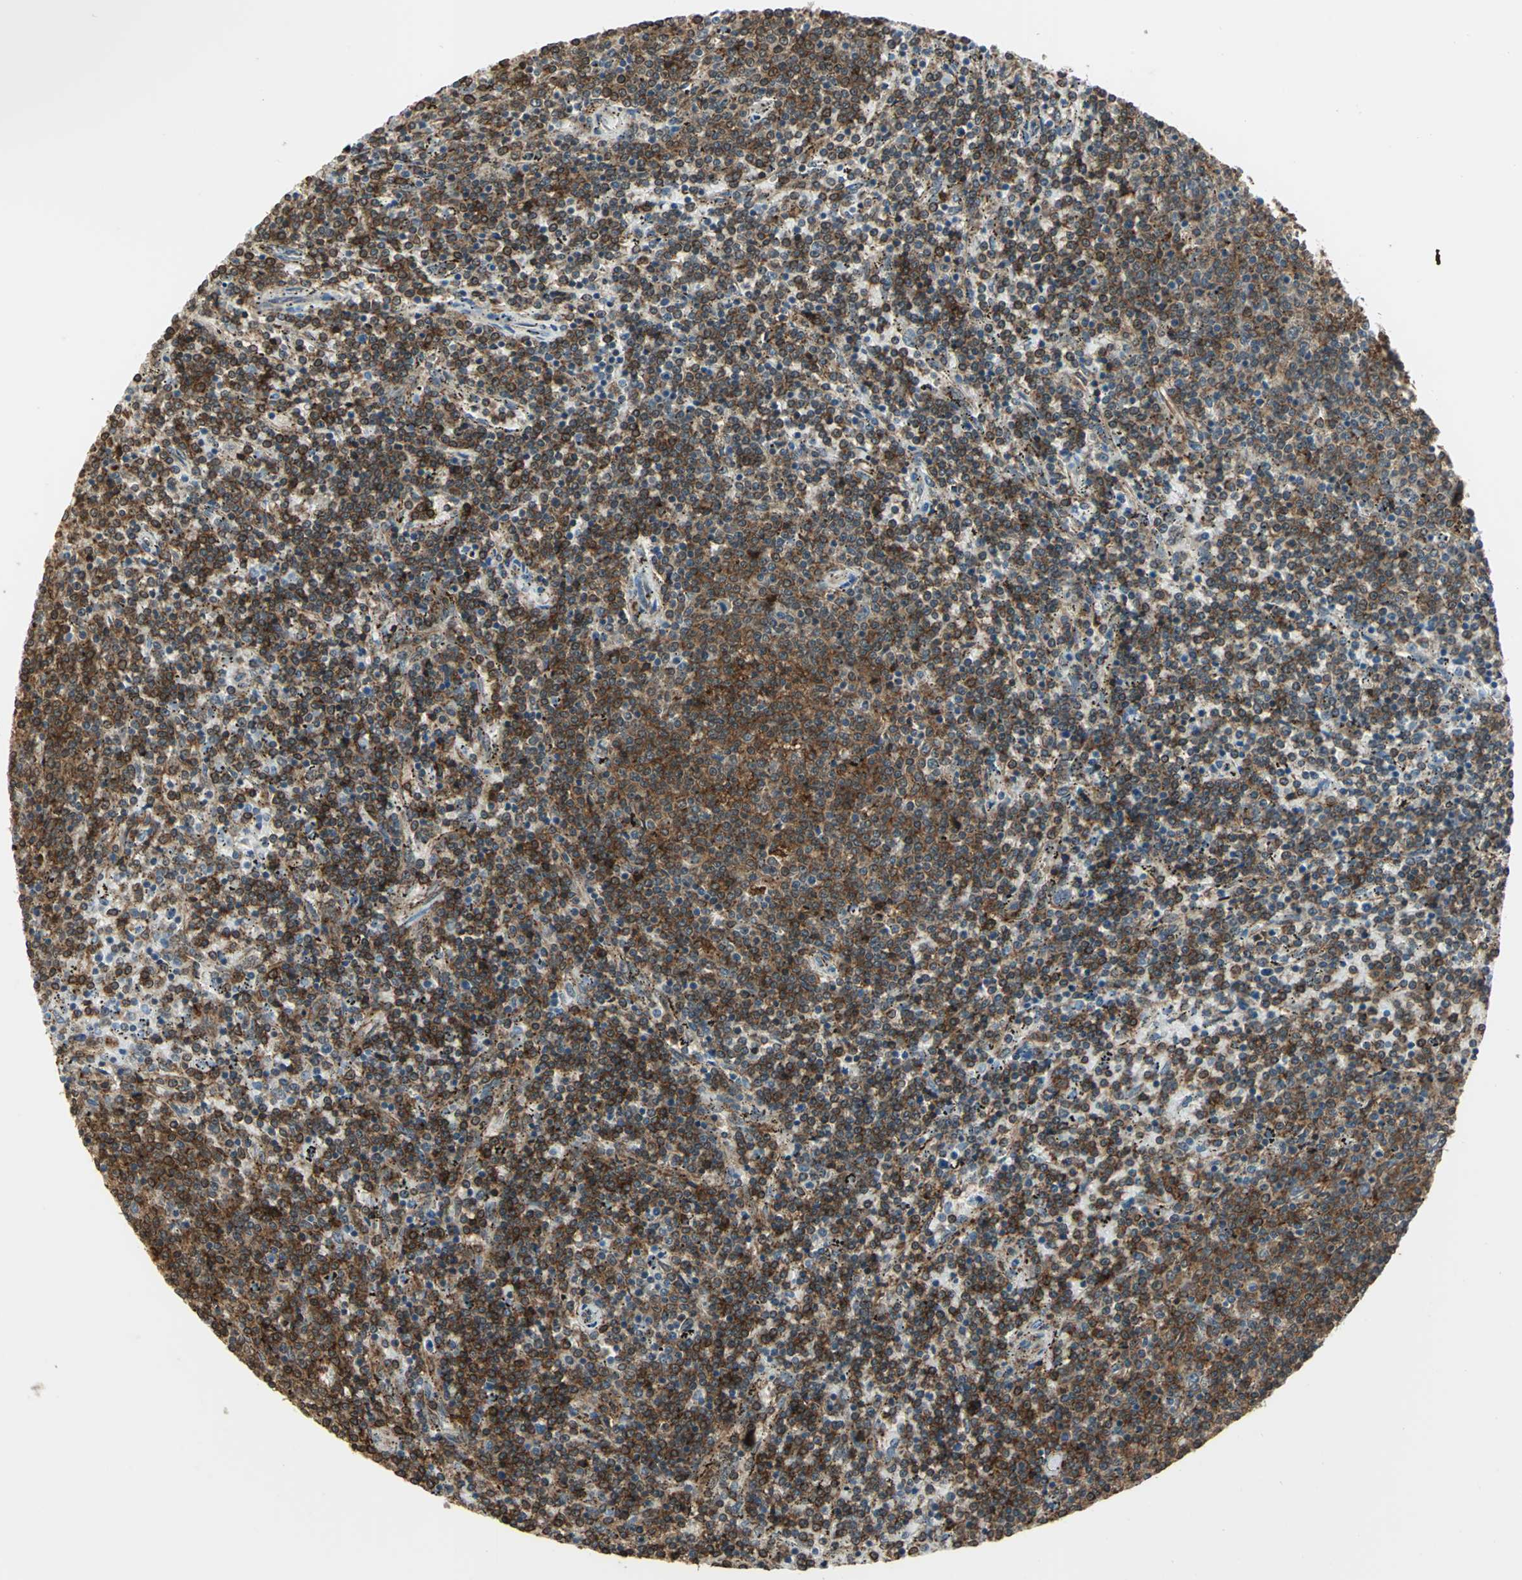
{"staining": {"intensity": "strong", "quantity": ">75%", "location": "cytoplasmic/membranous"}, "tissue": "lymphoma", "cell_type": "Tumor cells", "image_type": "cancer", "snomed": [{"axis": "morphology", "description": "Malignant lymphoma, non-Hodgkin's type, Low grade"}, {"axis": "topography", "description": "Spleen"}], "caption": "Immunohistochemical staining of low-grade malignant lymphoma, non-Hodgkin's type exhibits high levels of strong cytoplasmic/membranous expression in approximately >75% of tumor cells.", "gene": "PLAGL2", "patient": {"sex": "female", "age": 50}}